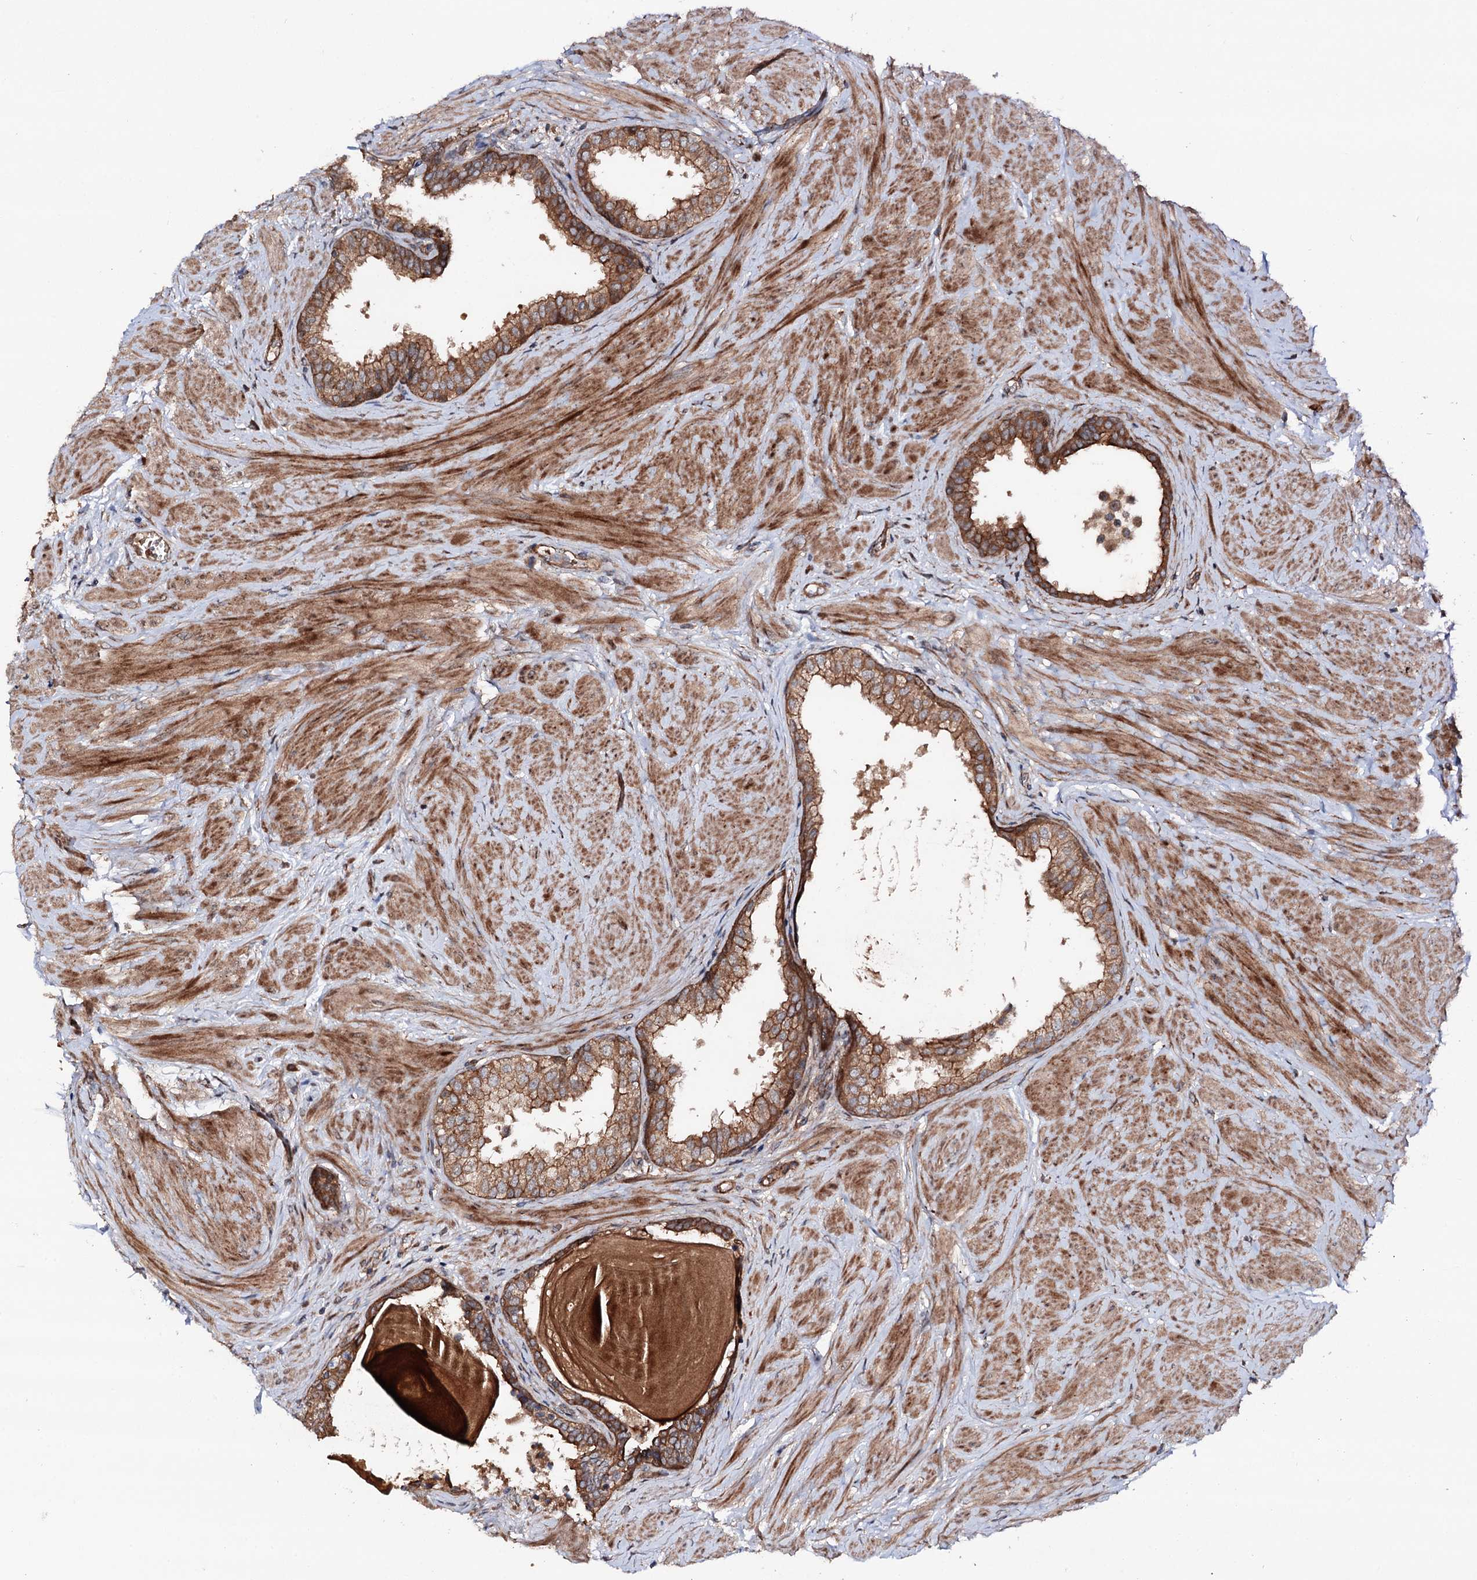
{"staining": {"intensity": "moderate", "quantity": ">75%", "location": "cytoplasmic/membranous"}, "tissue": "prostate", "cell_type": "Glandular cells", "image_type": "normal", "snomed": [{"axis": "morphology", "description": "Normal tissue, NOS"}, {"axis": "topography", "description": "Prostate"}], "caption": "An image of human prostate stained for a protein displays moderate cytoplasmic/membranous brown staining in glandular cells.", "gene": "ADGRG4", "patient": {"sex": "male", "age": 48}}